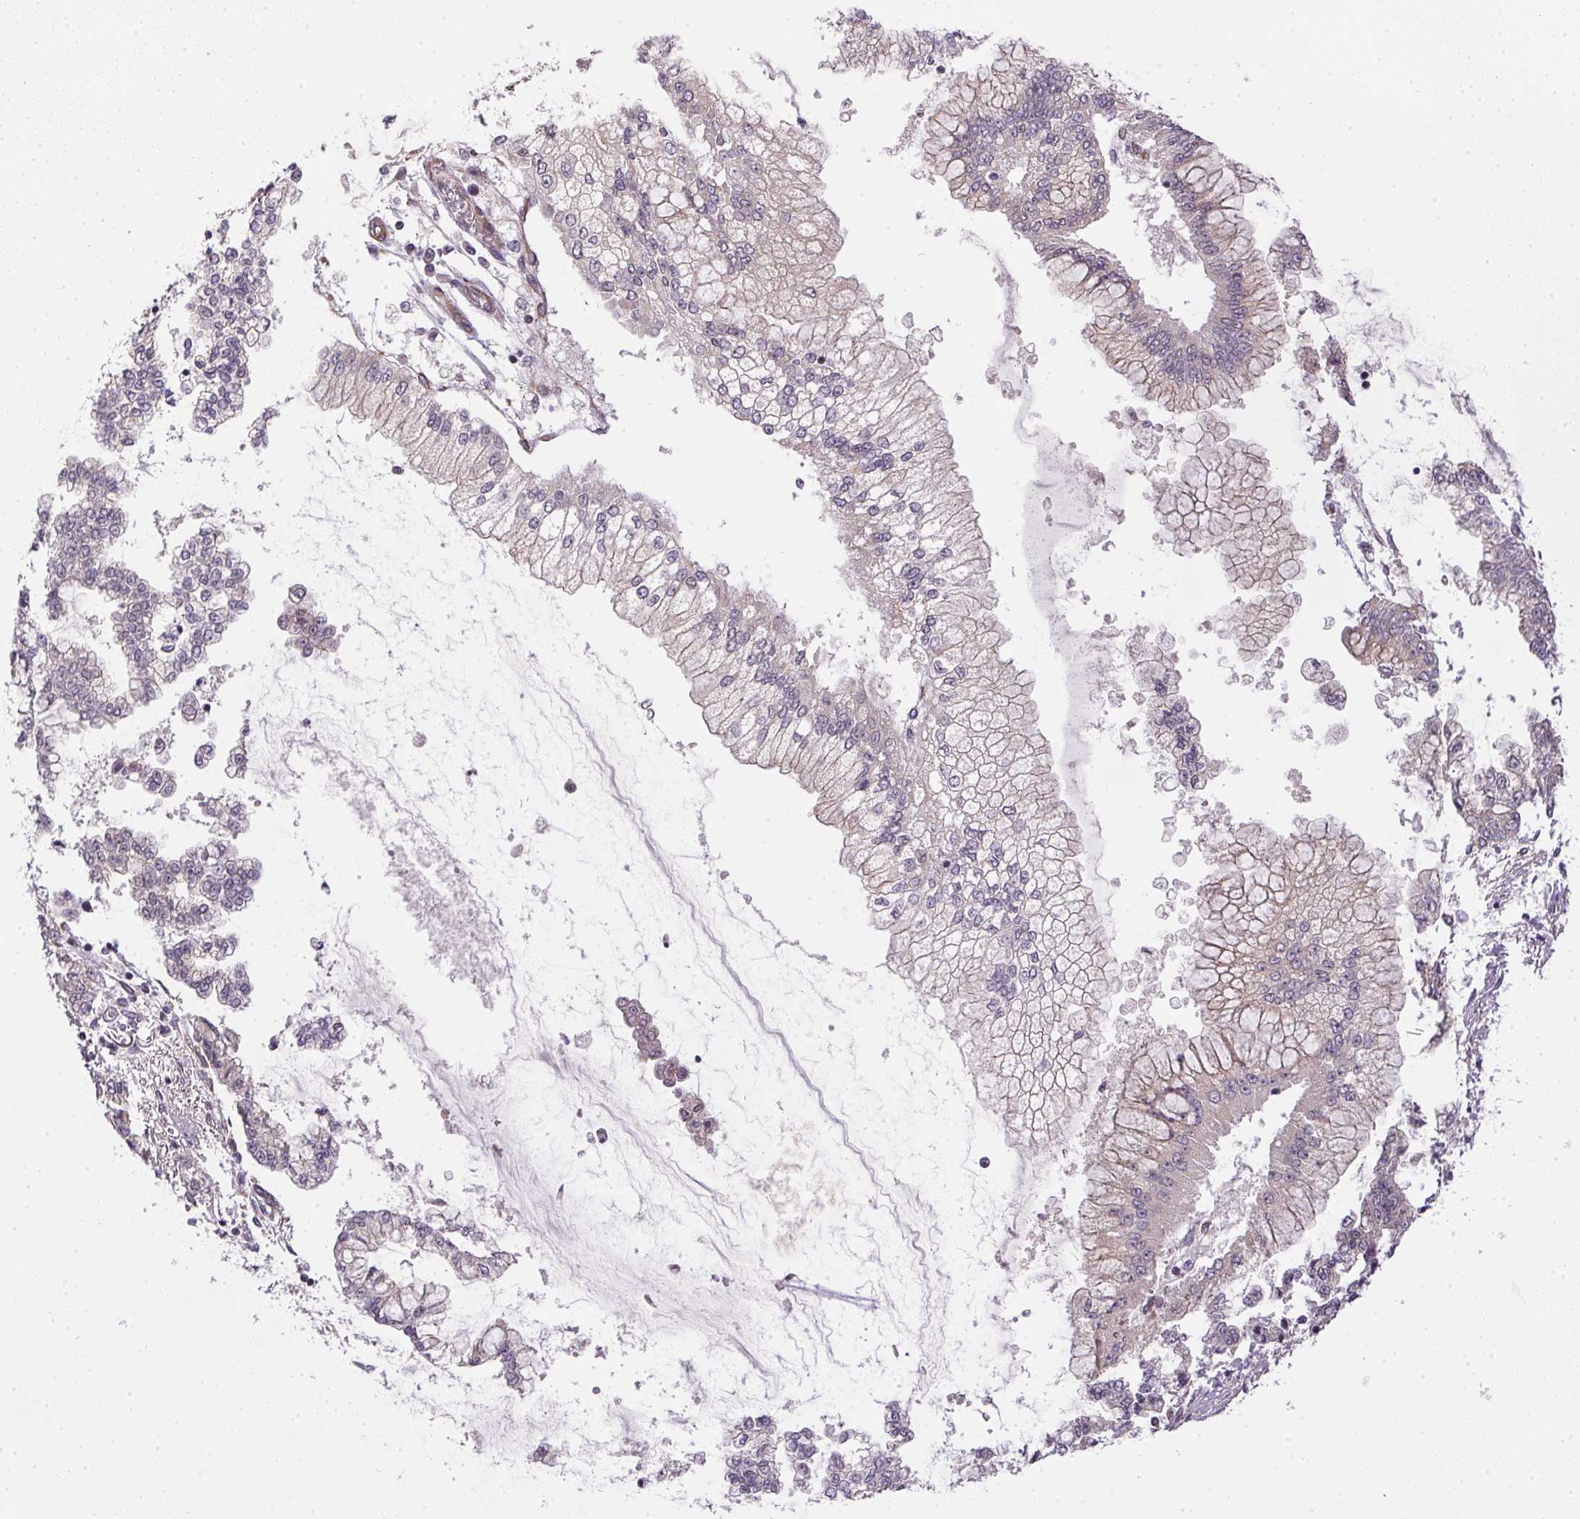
{"staining": {"intensity": "weak", "quantity": "<25%", "location": "cytoplasmic/membranous"}, "tissue": "stomach cancer", "cell_type": "Tumor cells", "image_type": "cancer", "snomed": [{"axis": "morphology", "description": "Adenocarcinoma, NOS"}, {"axis": "topography", "description": "Stomach, upper"}], "caption": "There is no significant positivity in tumor cells of stomach cancer (adenocarcinoma).", "gene": "CFAP92", "patient": {"sex": "female", "age": 74}}